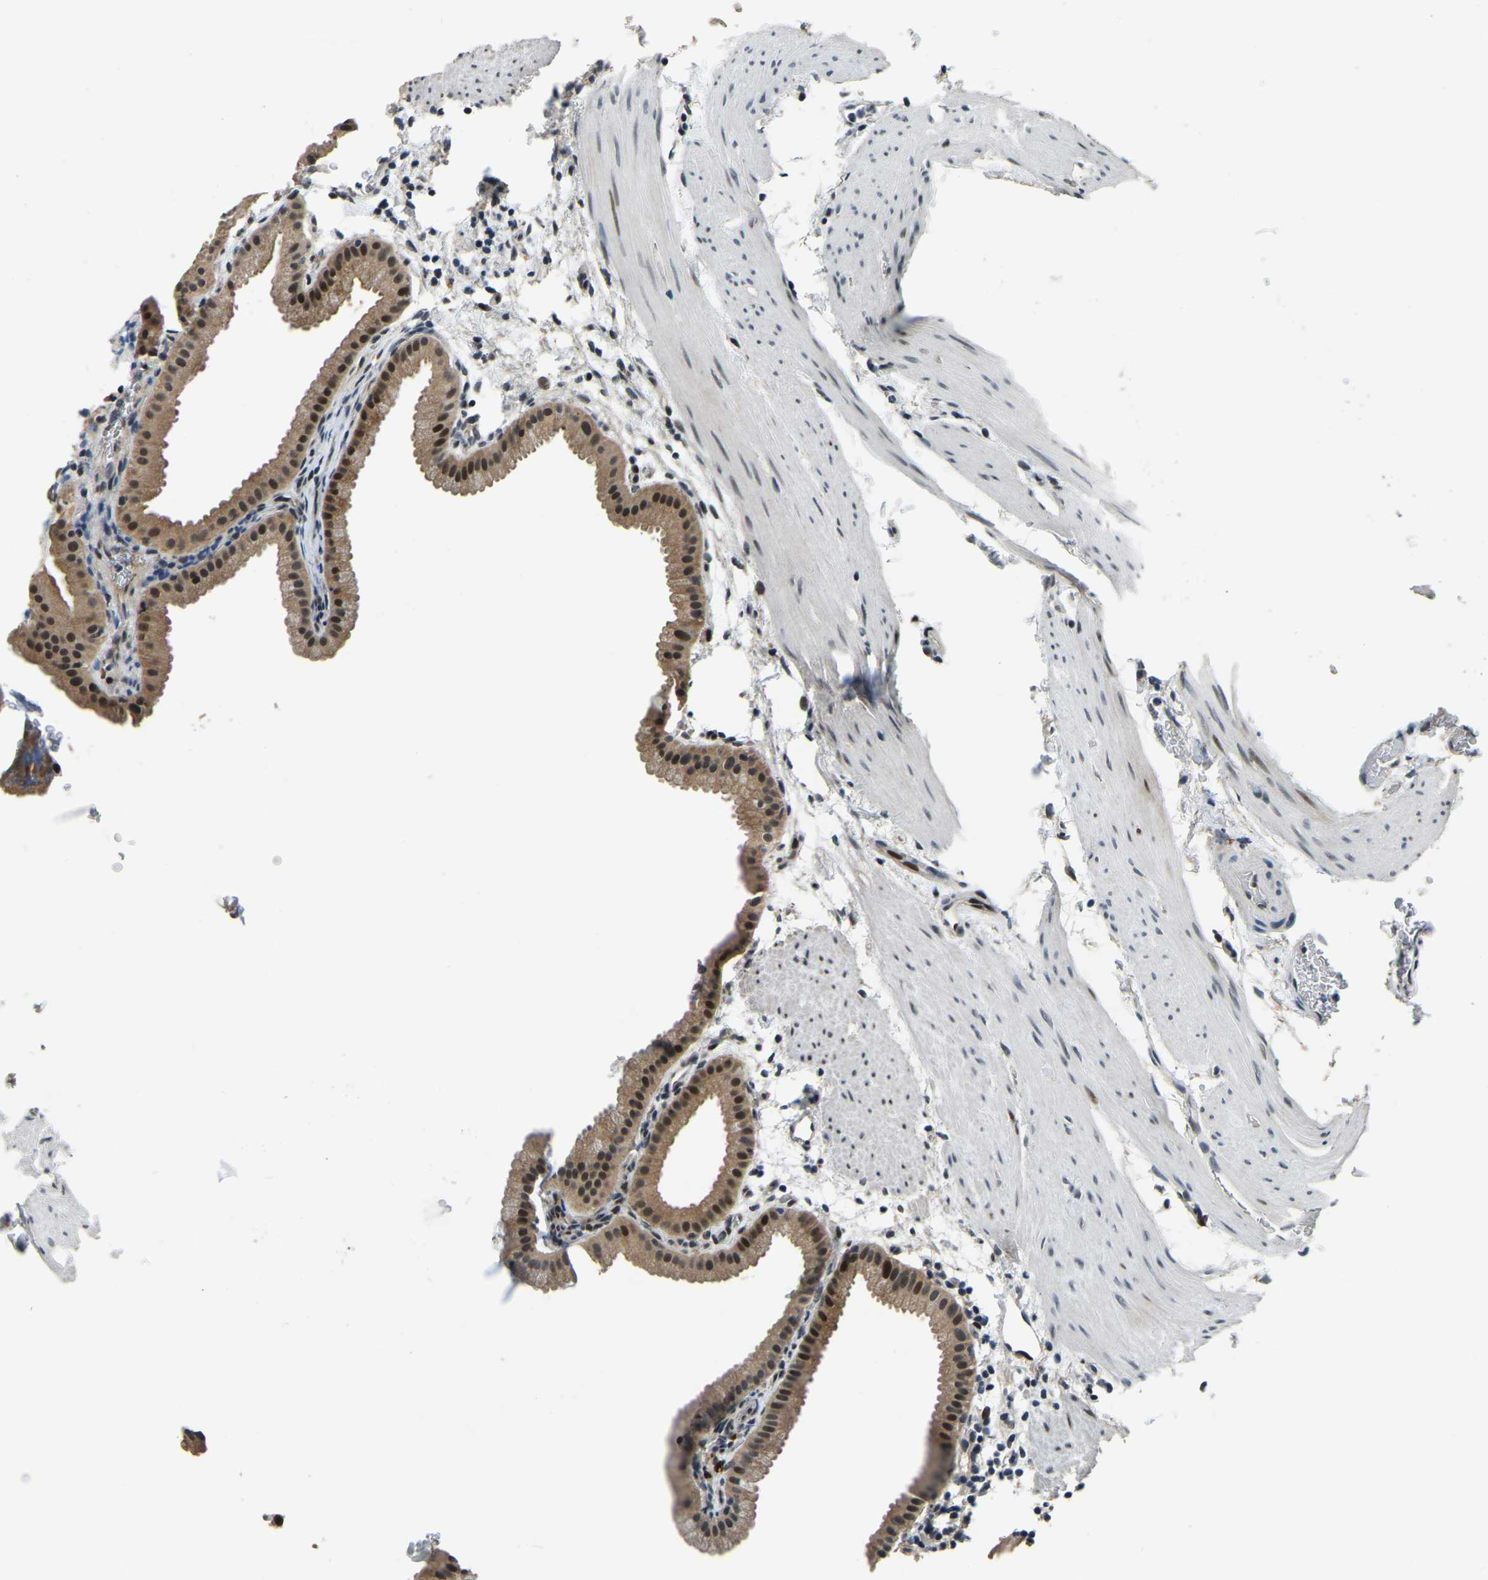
{"staining": {"intensity": "strong", "quantity": ">75%", "location": "cytoplasmic/membranous,nuclear"}, "tissue": "gallbladder", "cell_type": "Glandular cells", "image_type": "normal", "snomed": [{"axis": "morphology", "description": "Normal tissue, NOS"}, {"axis": "topography", "description": "Gallbladder"}], "caption": "Immunohistochemistry (IHC) image of unremarkable gallbladder: human gallbladder stained using IHC demonstrates high levels of strong protein expression localized specifically in the cytoplasmic/membranous,nuclear of glandular cells, appearing as a cytoplasmic/membranous,nuclear brown color.", "gene": "ING2", "patient": {"sex": "female", "age": 64}}